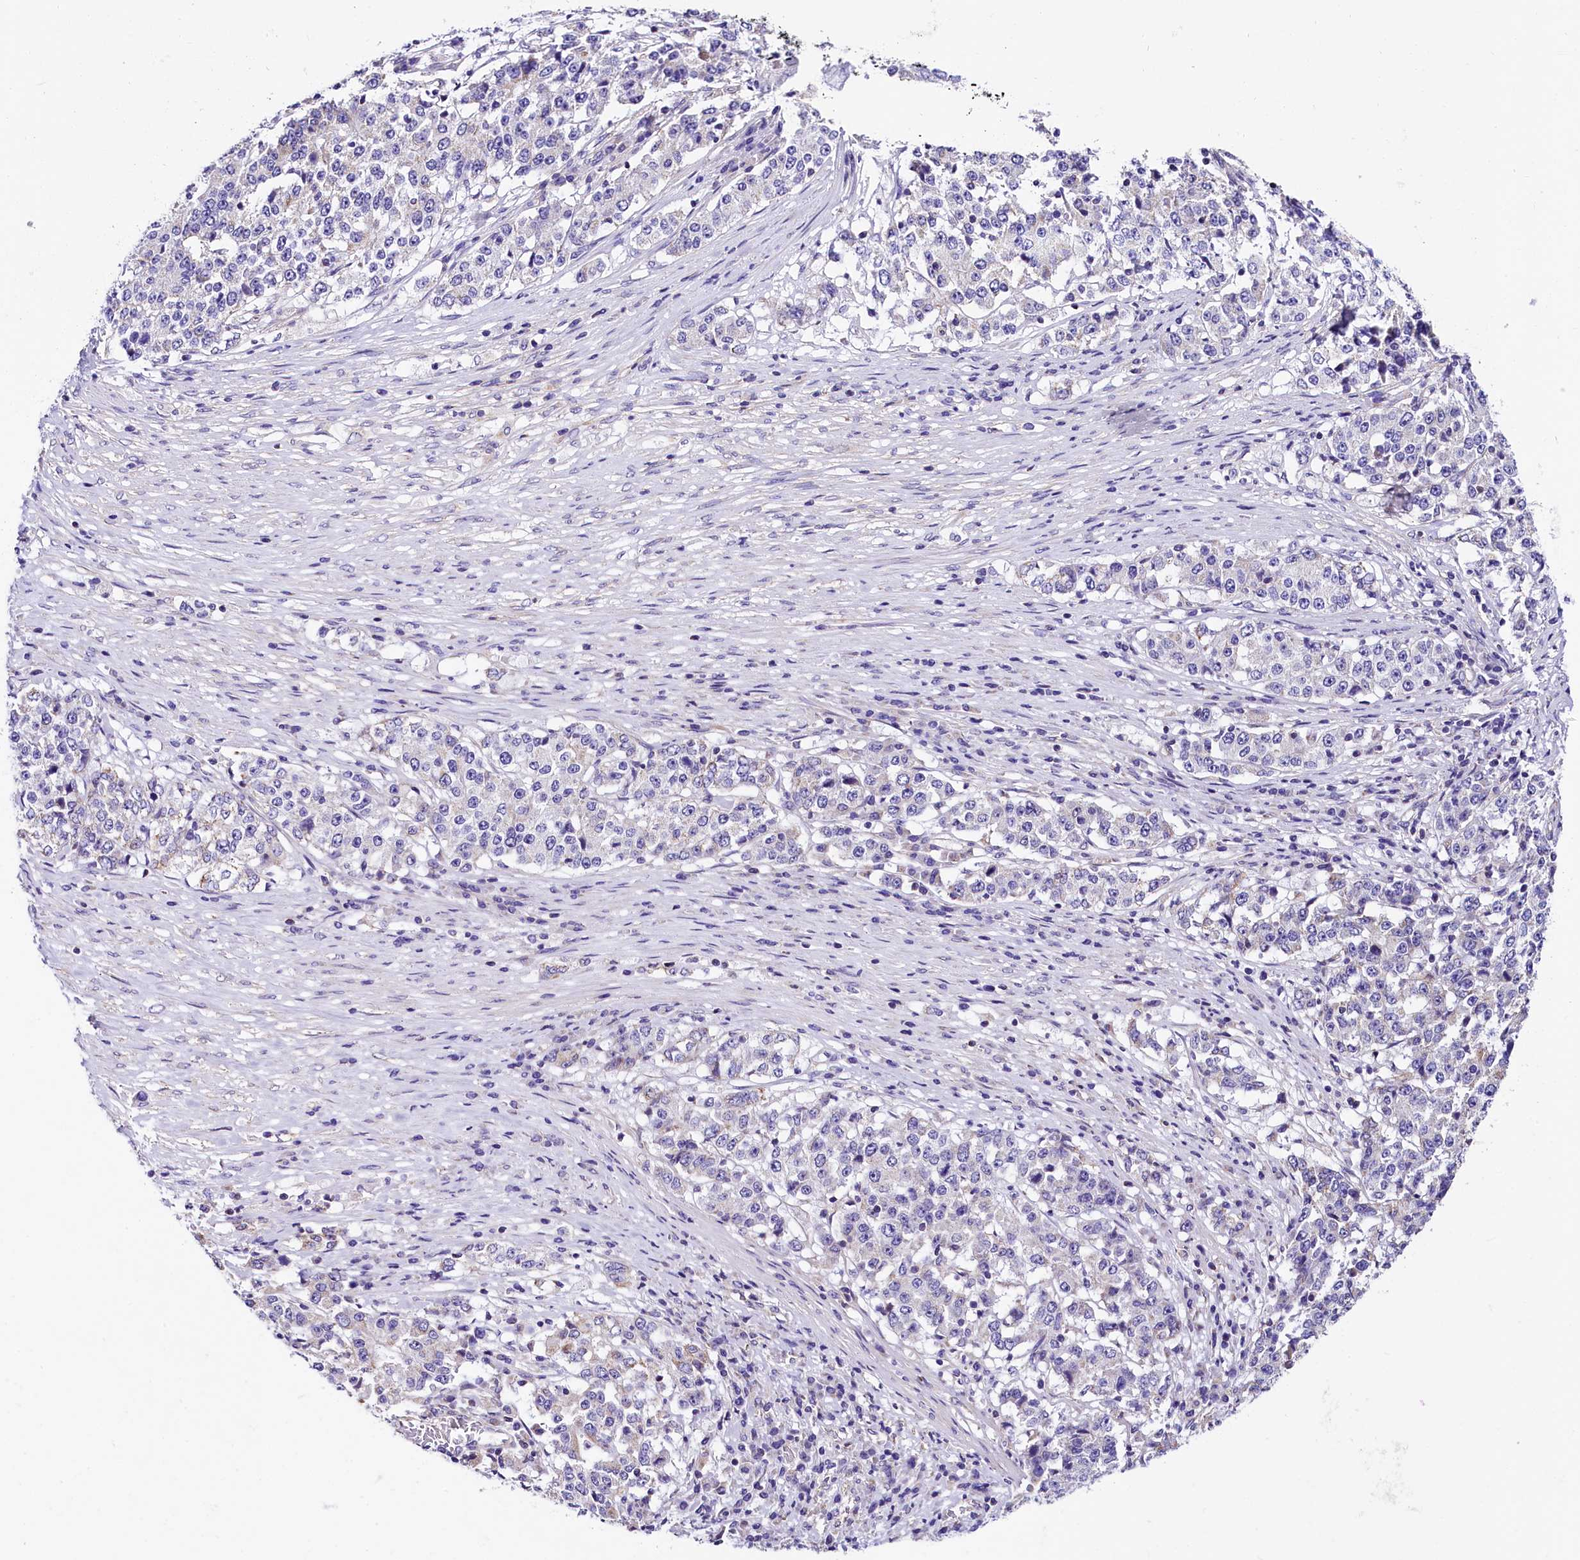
{"staining": {"intensity": "negative", "quantity": "none", "location": "none"}, "tissue": "stomach cancer", "cell_type": "Tumor cells", "image_type": "cancer", "snomed": [{"axis": "morphology", "description": "Adenocarcinoma, NOS"}, {"axis": "topography", "description": "Stomach"}], "caption": "Immunohistochemistry histopathology image of neoplastic tissue: human stomach cancer stained with DAB shows no significant protein expression in tumor cells. The staining was performed using DAB (3,3'-diaminobenzidine) to visualize the protein expression in brown, while the nuclei were stained in blue with hematoxylin (Magnification: 20x).", "gene": "ACAA2", "patient": {"sex": "male", "age": 59}}